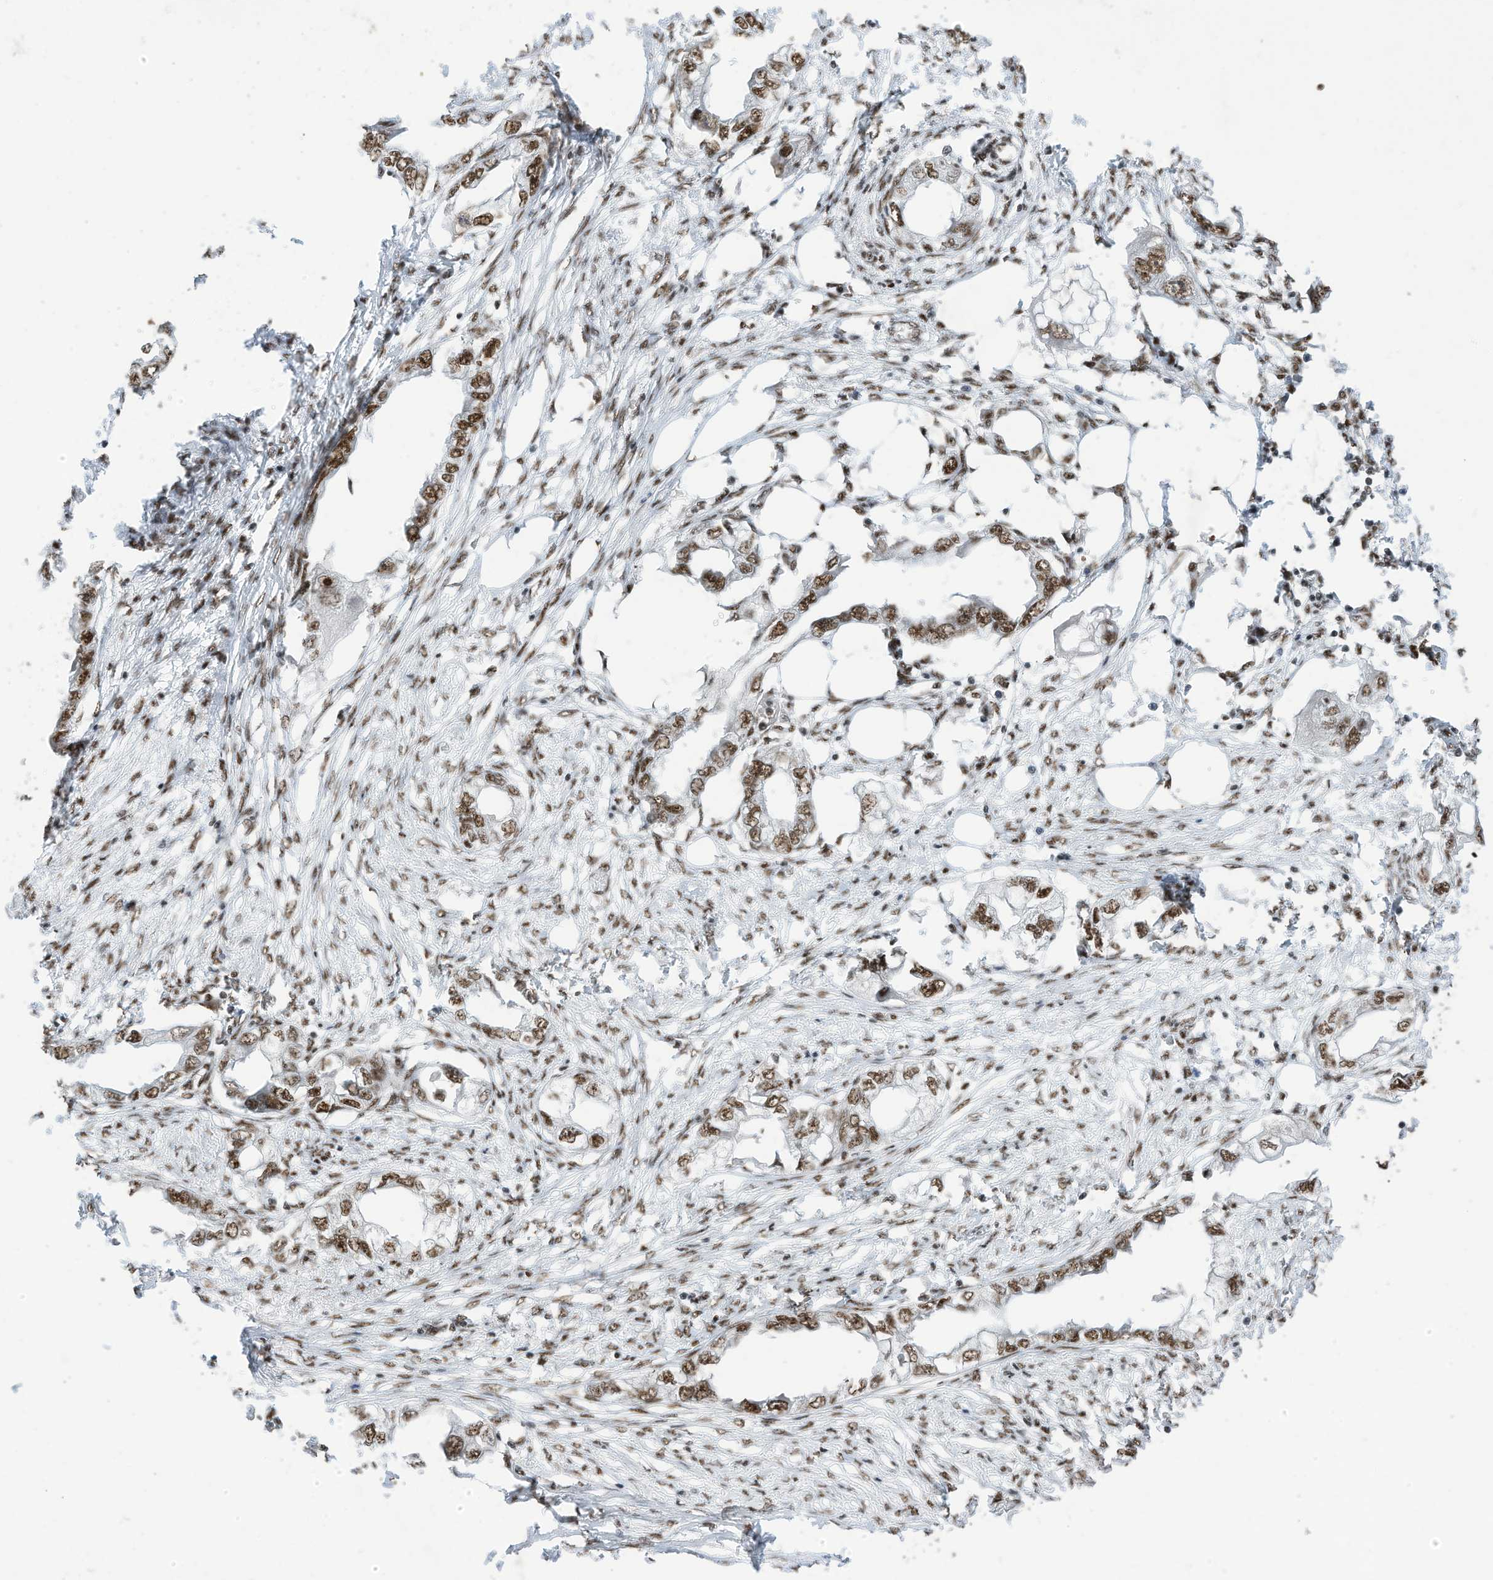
{"staining": {"intensity": "moderate", "quantity": ">75%", "location": "nuclear"}, "tissue": "endometrial cancer", "cell_type": "Tumor cells", "image_type": "cancer", "snomed": [{"axis": "morphology", "description": "Adenocarcinoma, NOS"}, {"axis": "morphology", "description": "Adenocarcinoma, metastatic, NOS"}, {"axis": "topography", "description": "Adipose tissue"}, {"axis": "topography", "description": "Endometrium"}], "caption": "Human metastatic adenocarcinoma (endometrial) stained with a brown dye exhibits moderate nuclear positive expression in approximately >75% of tumor cells.", "gene": "SF3A3", "patient": {"sex": "female", "age": 67}}